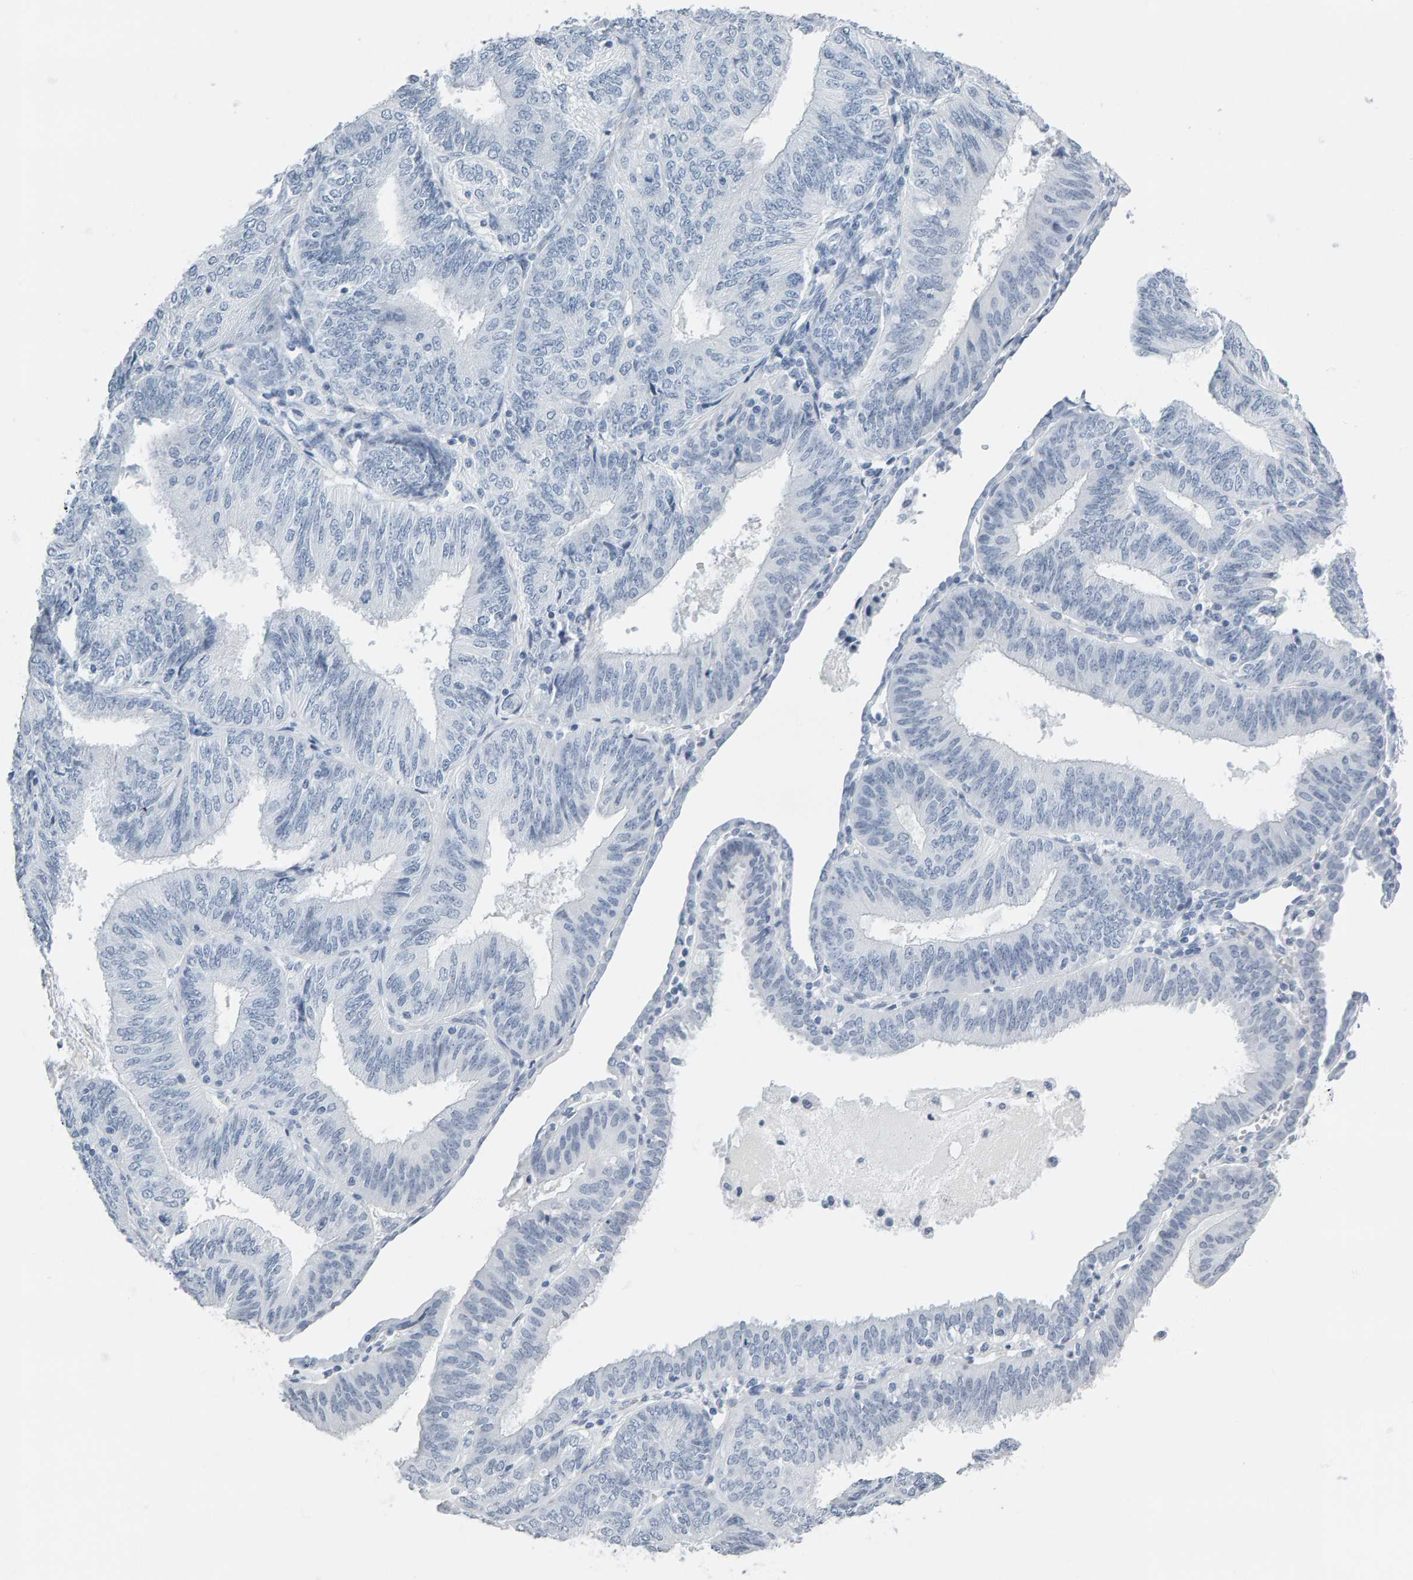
{"staining": {"intensity": "negative", "quantity": "none", "location": "none"}, "tissue": "endometrial cancer", "cell_type": "Tumor cells", "image_type": "cancer", "snomed": [{"axis": "morphology", "description": "Adenocarcinoma, NOS"}, {"axis": "topography", "description": "Endometrium"}], "caption": "Endometrial adenocarcinoma was stained to show a protein in brown. There is no significant staining in tumor cells. The staining is performed using DAB brown chromogen with nuclei counter-stained in using hematoxylin.", "gene": "SPACA3", "patient": {"sex": "female", "age": 58}}